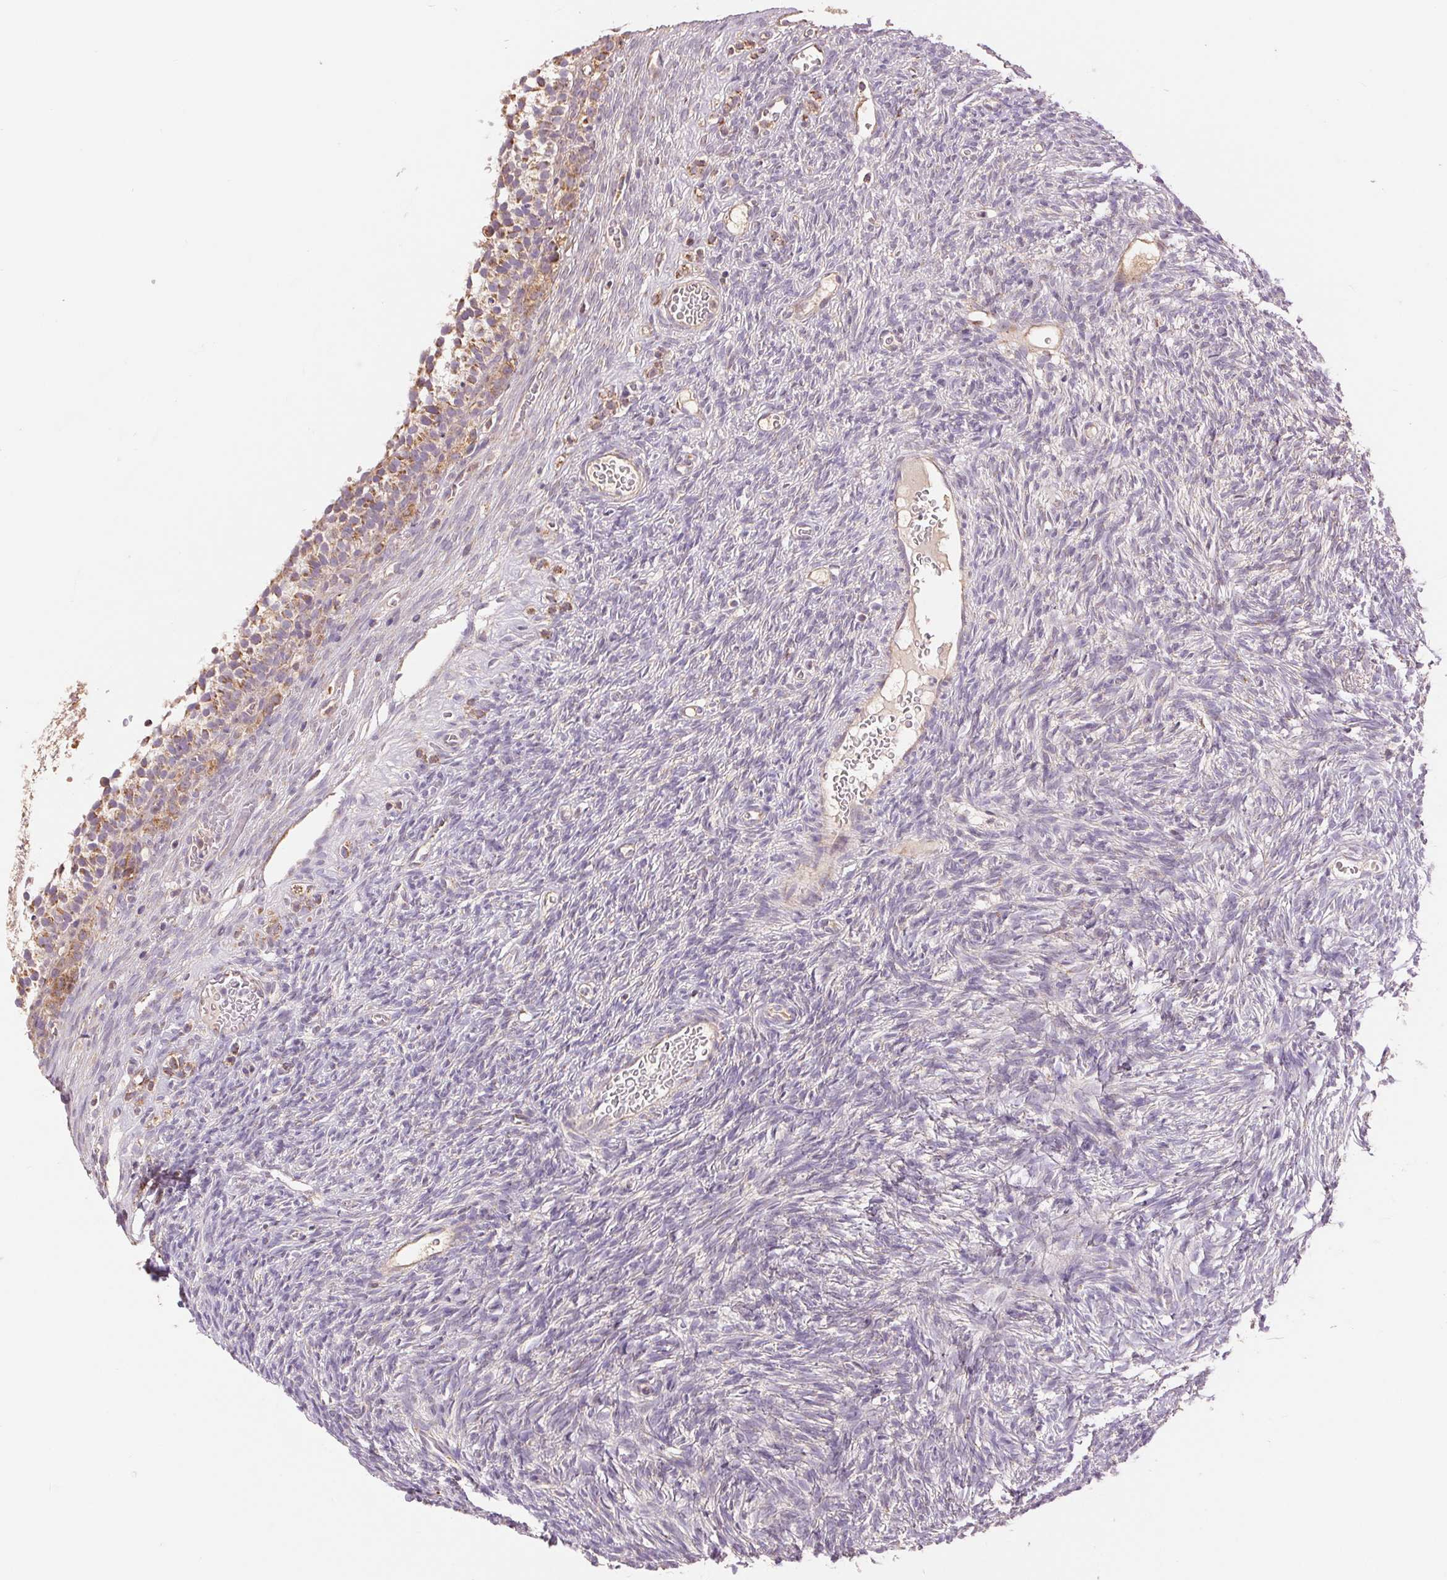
{"staining": {"intensity": "weak", "quantity": ">75%", "location": "cytoplasmic/membranous"}, "tissue": "ovary", "cell_type": "Follicle cells", "image_type": "normal", "snomed": [{"axis": "morphology", "description": "Normal tissue, NOS"}, {"axis": "topography", "description": "Ovary"}], "caption": "Immunohistochemical staining of unremarkable human ovary displays low levels of weak cytoplasmic/membranous expression in approximately >75% of follicle cells.", "gene": "DGUOK", "patient": {"sex": "female", "age": 34}}